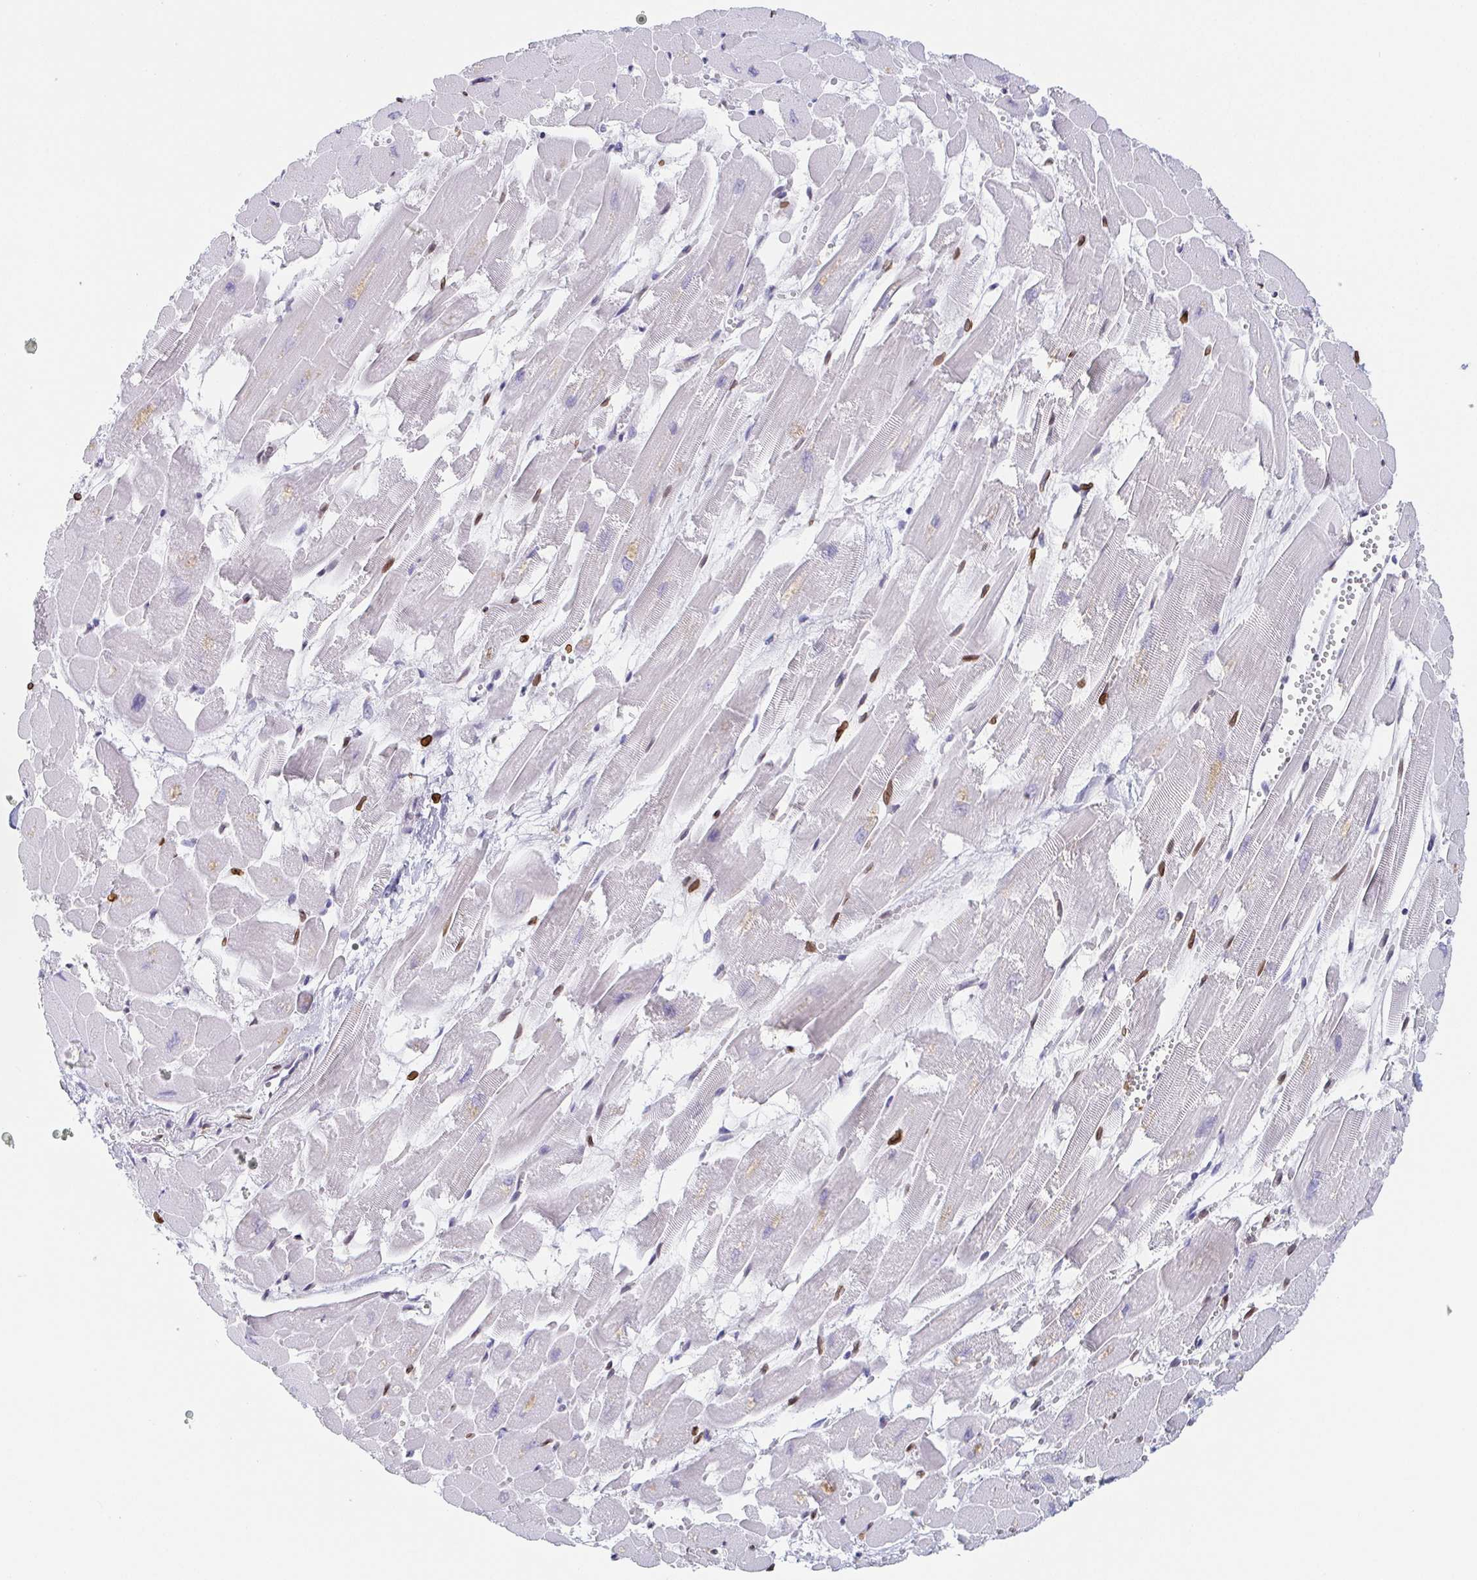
{"staining": {"intensity": "negative", "quantity": "none", "location": "none"}, "tissue": "heart muscle", "cell_type": "Cardiomyocytes", "image_type": "normal", "snomed": [{"axis": "morphology", "description": "Normal tissue, NOS"}, {"axis": "topography", "description": "Heart"}], "caption": "This photomicrograph is of normal heart muscle stained with immunohistochemistry to label a protein in brown with the nuclei are counter-stained blue. There is no expression in cardiomyocytes.", "gene": "BTBD7", "patient": {"sex": "female", "age": 52}}